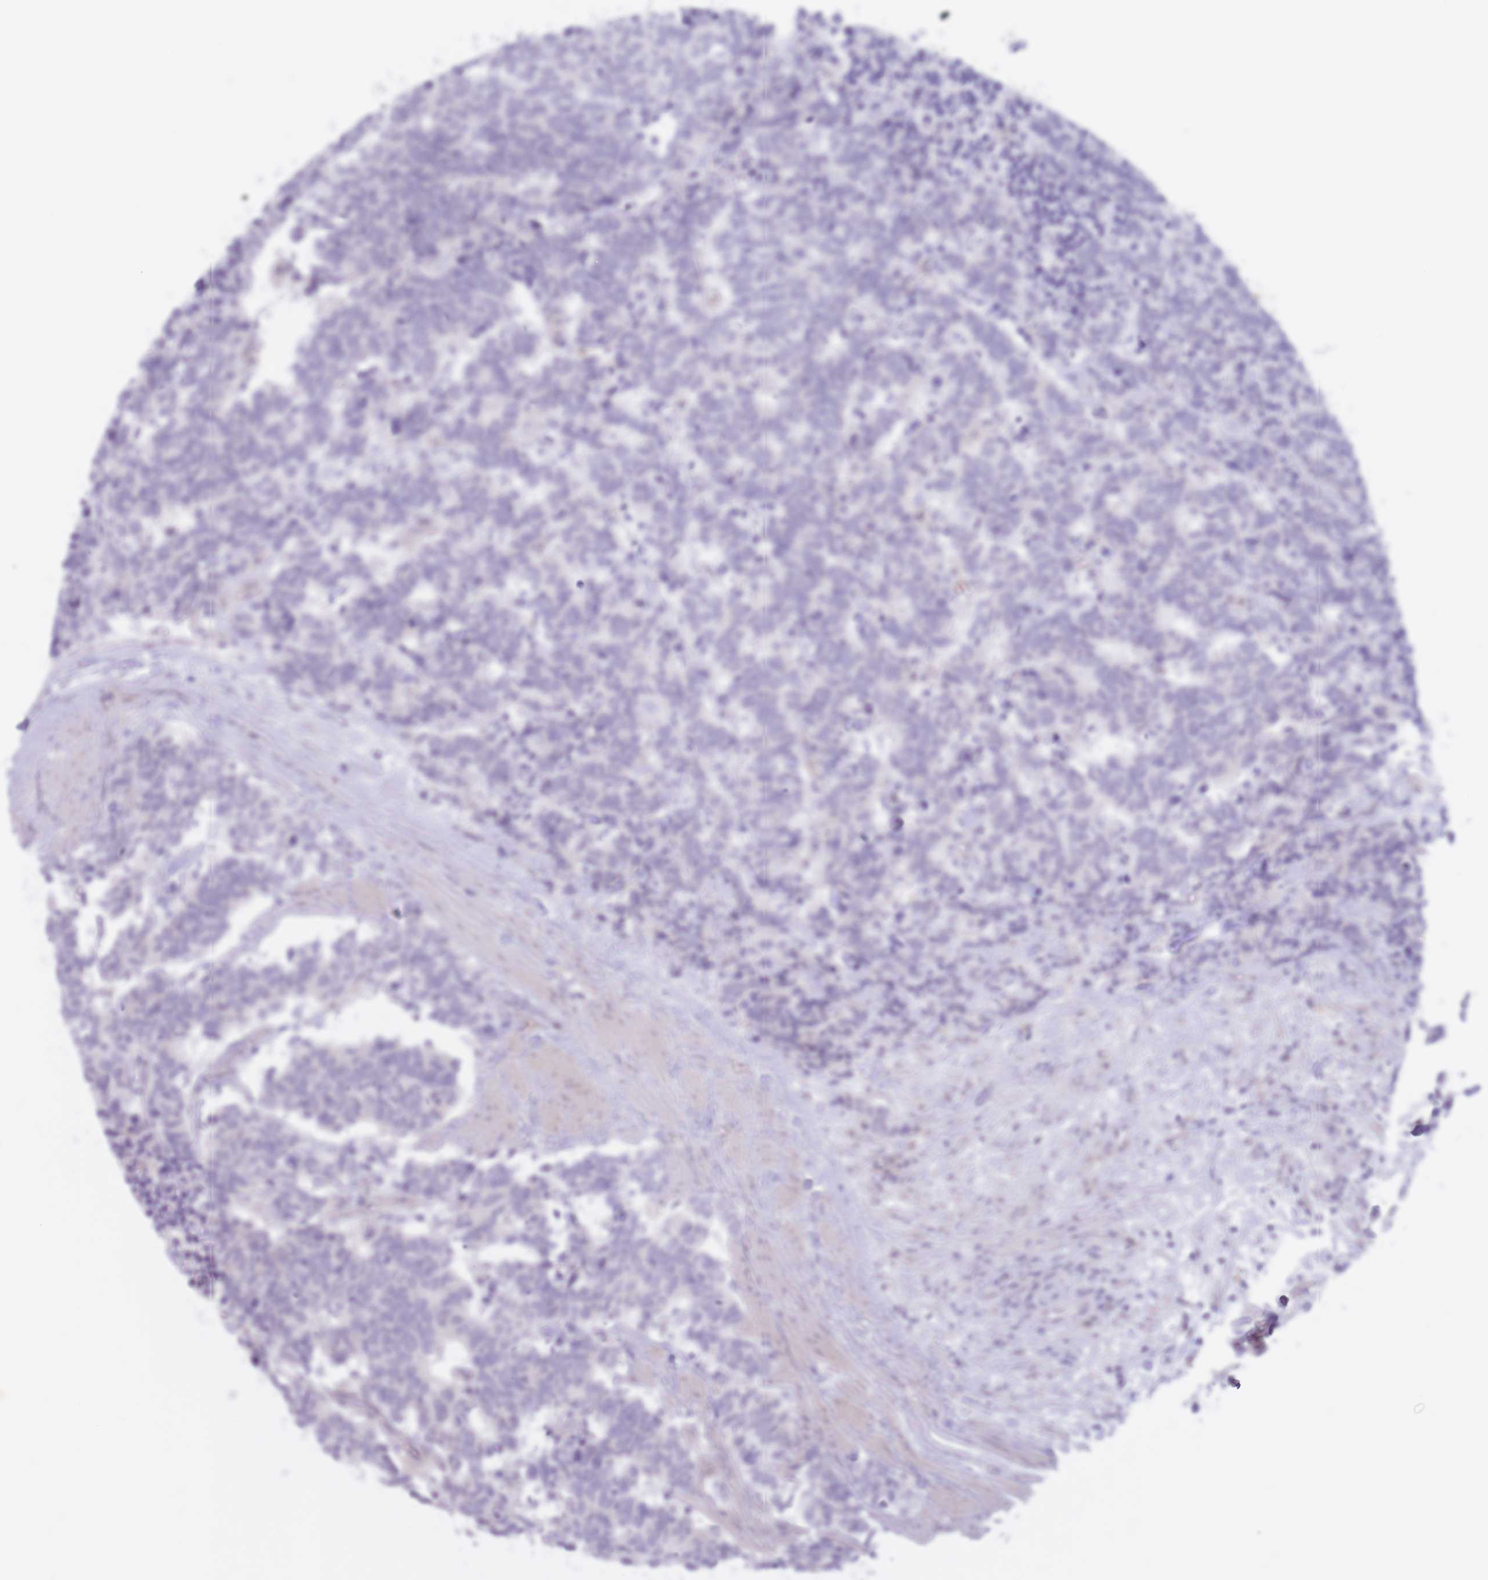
{"staining": {"intensity": "negative", "quantity": "none", "location": "none"}, "tissue": "carcinoid", "cell_type": "Tumor cells", "image_type": "cancer", "snomed": [{"axis": "morphology", "description": "Carcinoma, NOS"}, {"axis": "morphology", "description": "Carcinoid, malignant, NOS"}, {"axis": "topography", "description": "Prostate"}], "caption": "Tumor cells are negative for brown protein staining in carcinoid. The staining is performed using DAB (3,3'-diaminobenzidine) brown chromogen with nuclei counter-stained in using hematoxylin.", "gene": "ARPIN", "patient": {"sex": "male", "age": 57}}